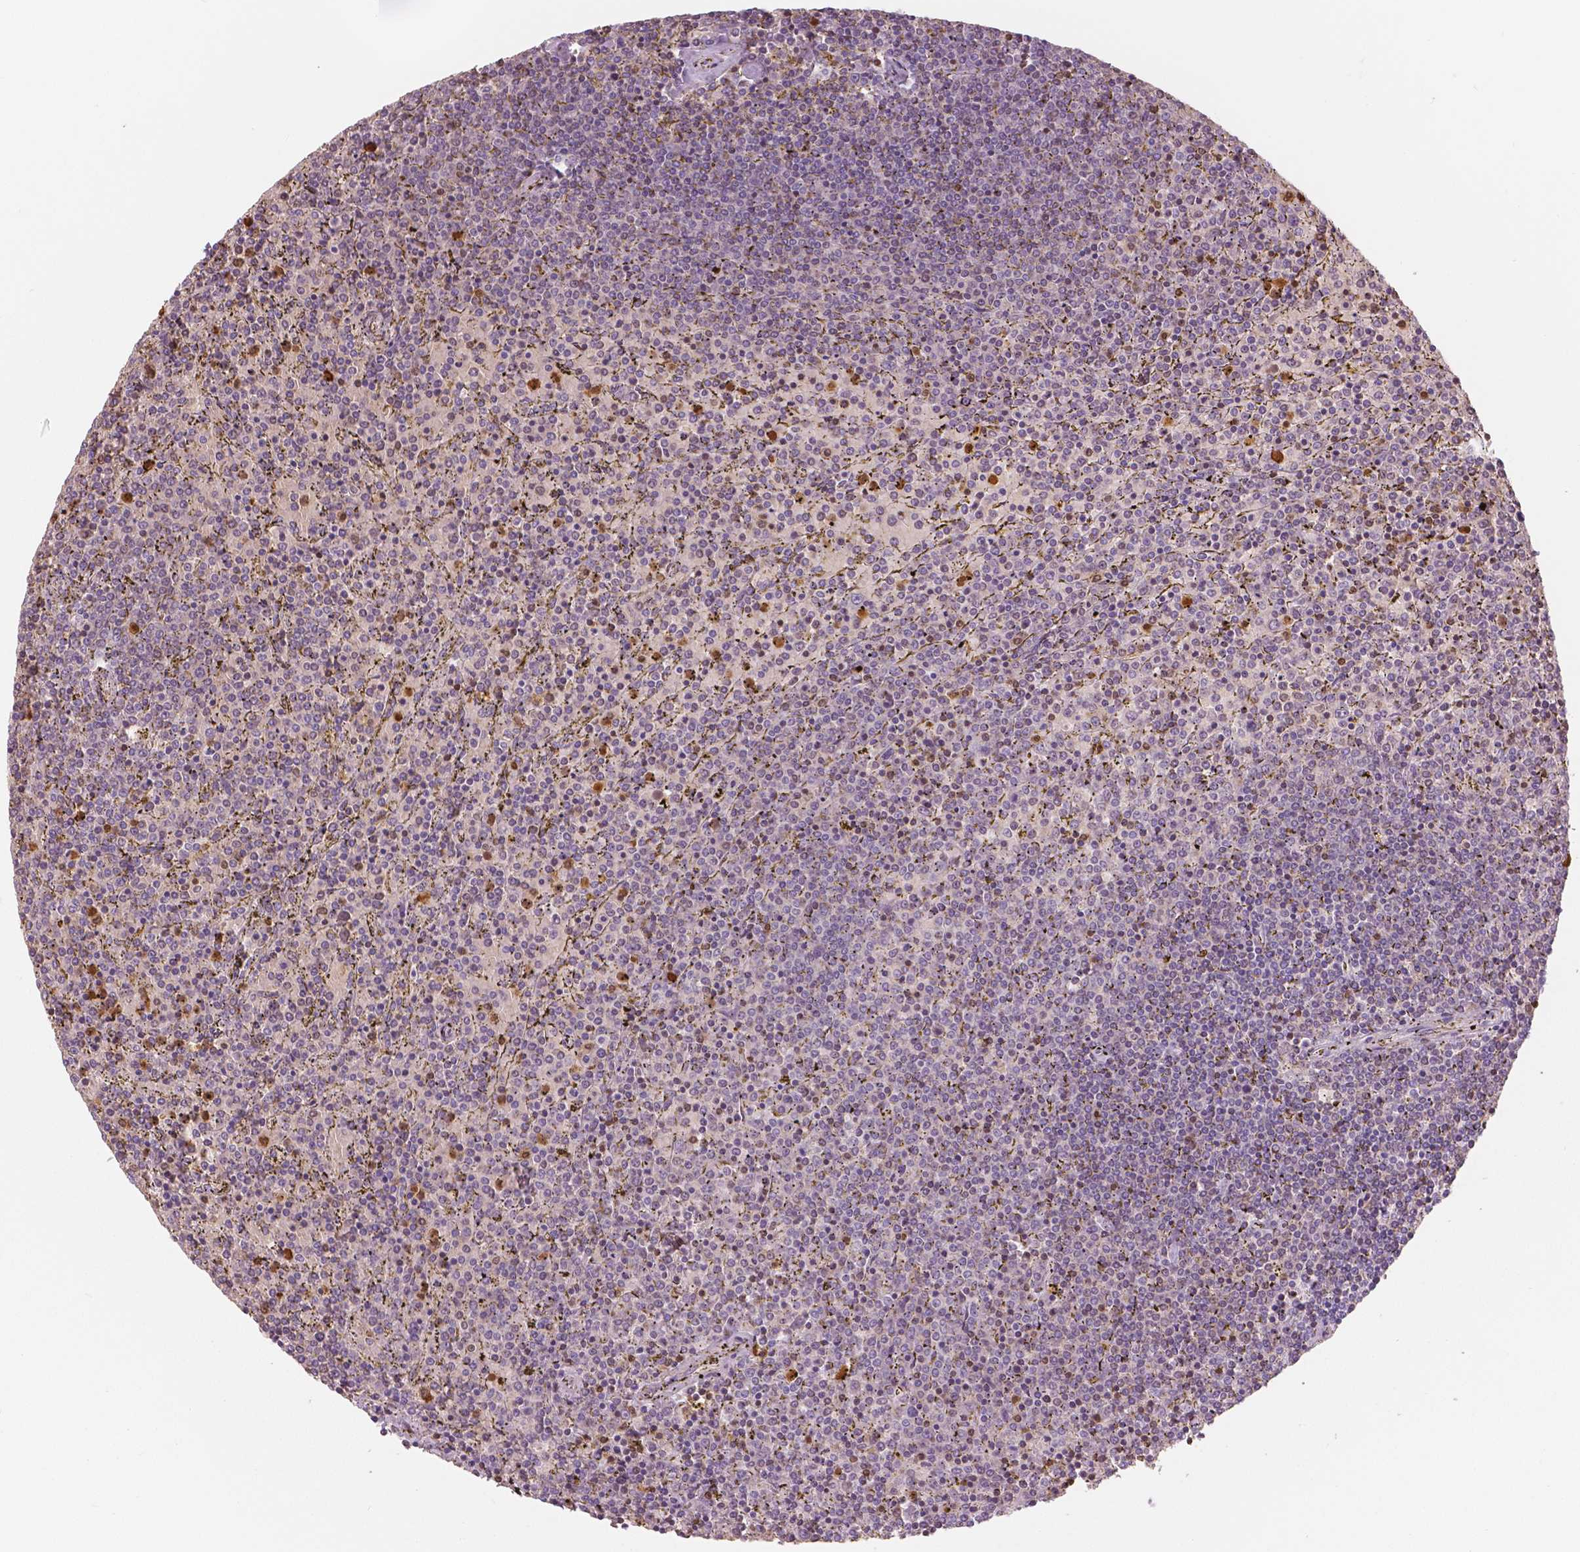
{"staining": {"intensity": "negative", "quantity": "none", "location": "none"}, "tissue": "lymphoma", "cell_type": "Tumor cells", "image_type": "cancer", "snomed": [{"axis": "morphology", "description": "Malignant lymphoma, non-Hodgkin's type, Low grade"}, {"axis": "topography", "description": "Spleen"}], "caption": "The IHC photomicrograph has no significant positivity in tumor cells of malignant lymphoma, non-Hodgkin's type (low-grade) tissue.", "gene": "S100A4", "patient": {"sex": "female", "age": 77}}